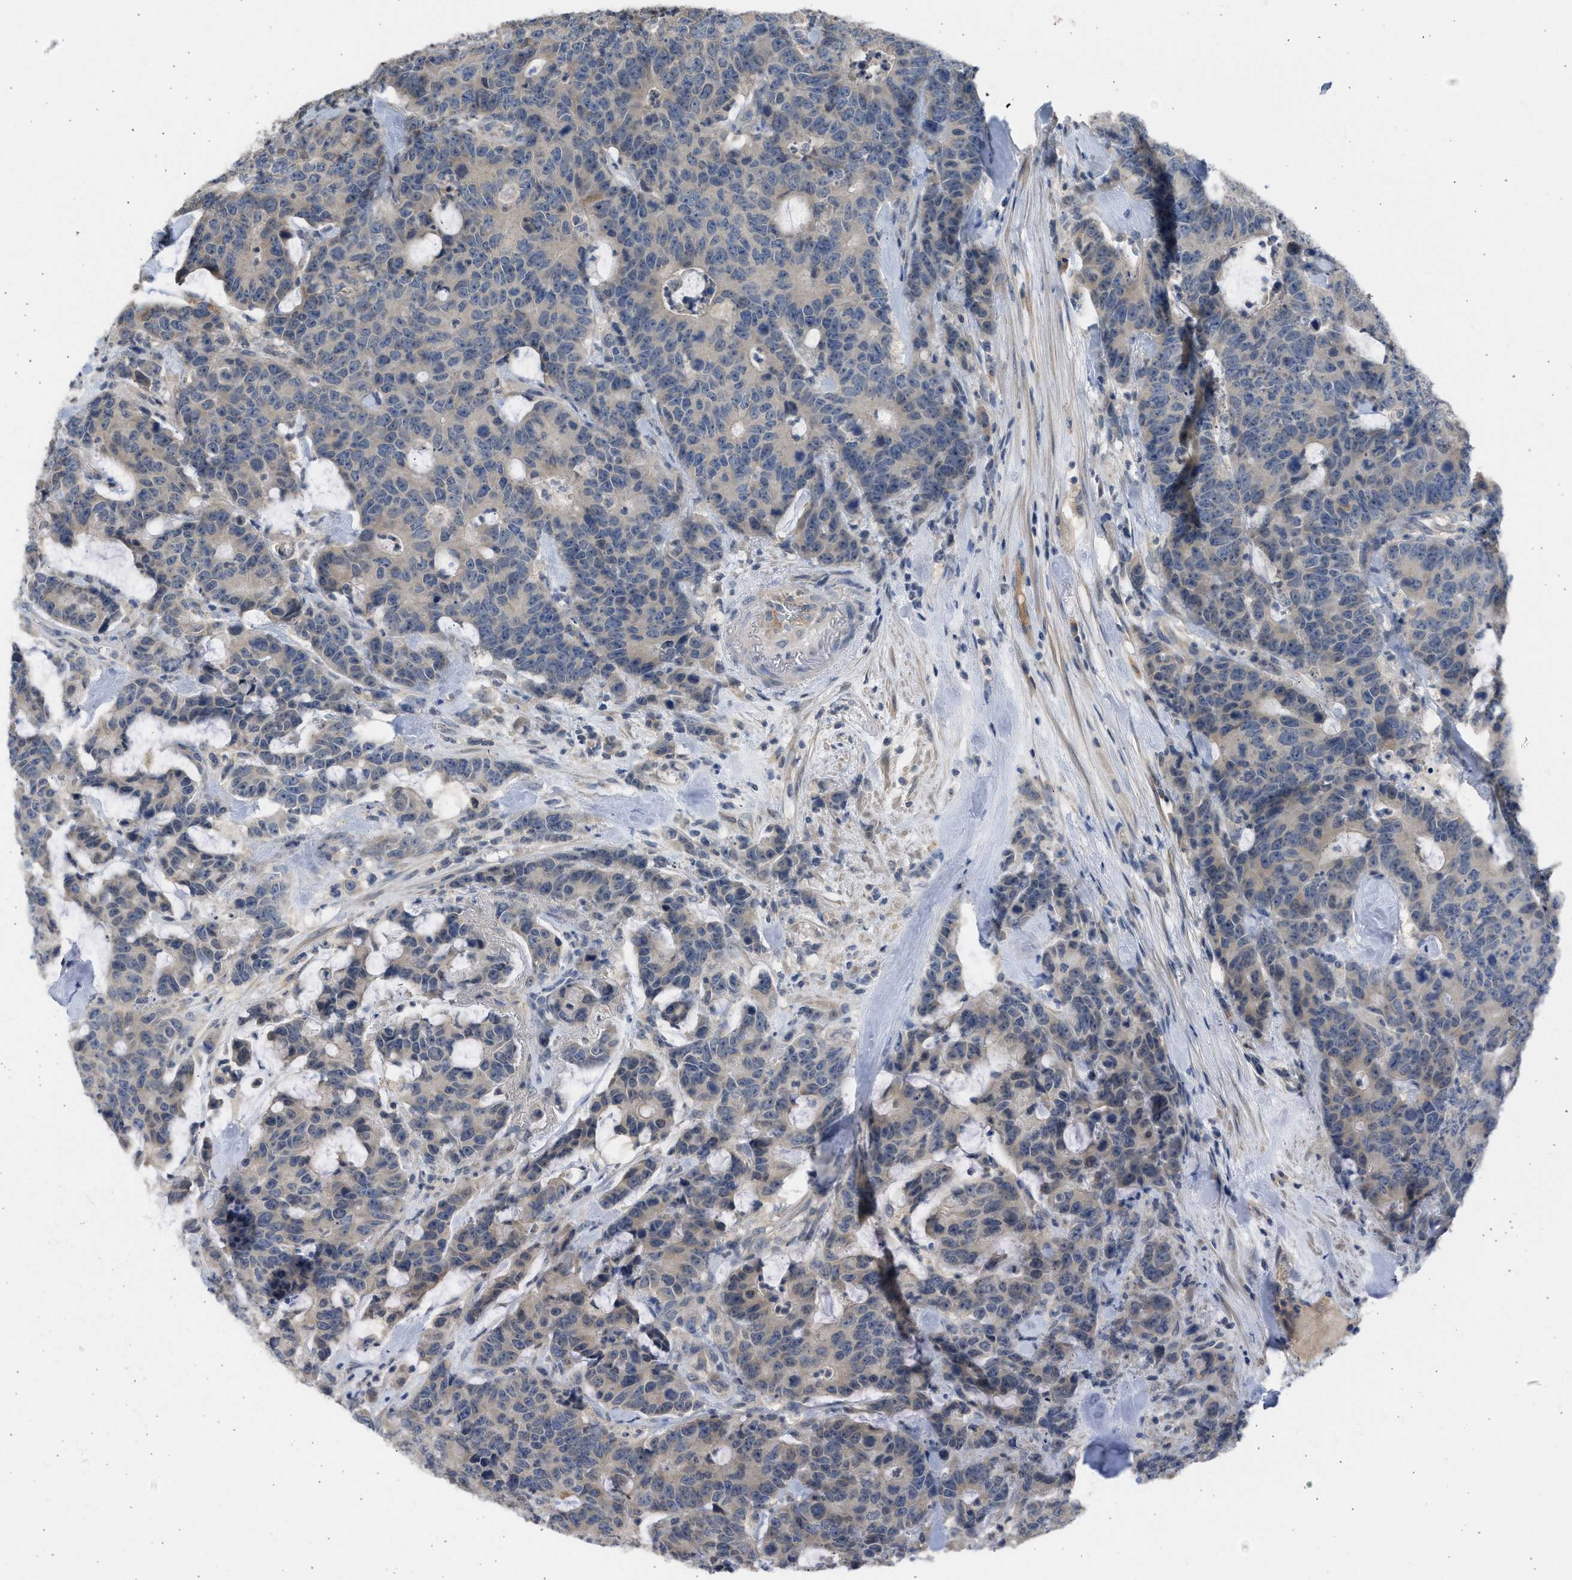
{"staining": {"intensity": "weak", "quantity": "<25%", "location": "cytoplasmic/membranous"}, "tissue": "colorectal cancer", "cell_type": "Tumor cells", "image_type": "cancer", "snomed": [{"axis": "morphology", "description": "Adenocarcinoma, NOS"}, {"axis": "topography", "description": "Colon"}], "caption": "Protein analysis of colorectal cancer exhibits no significant expression in tumor cells.", "gene": "SULT2A1", "patient": {"sex": "female", "age": 86}}